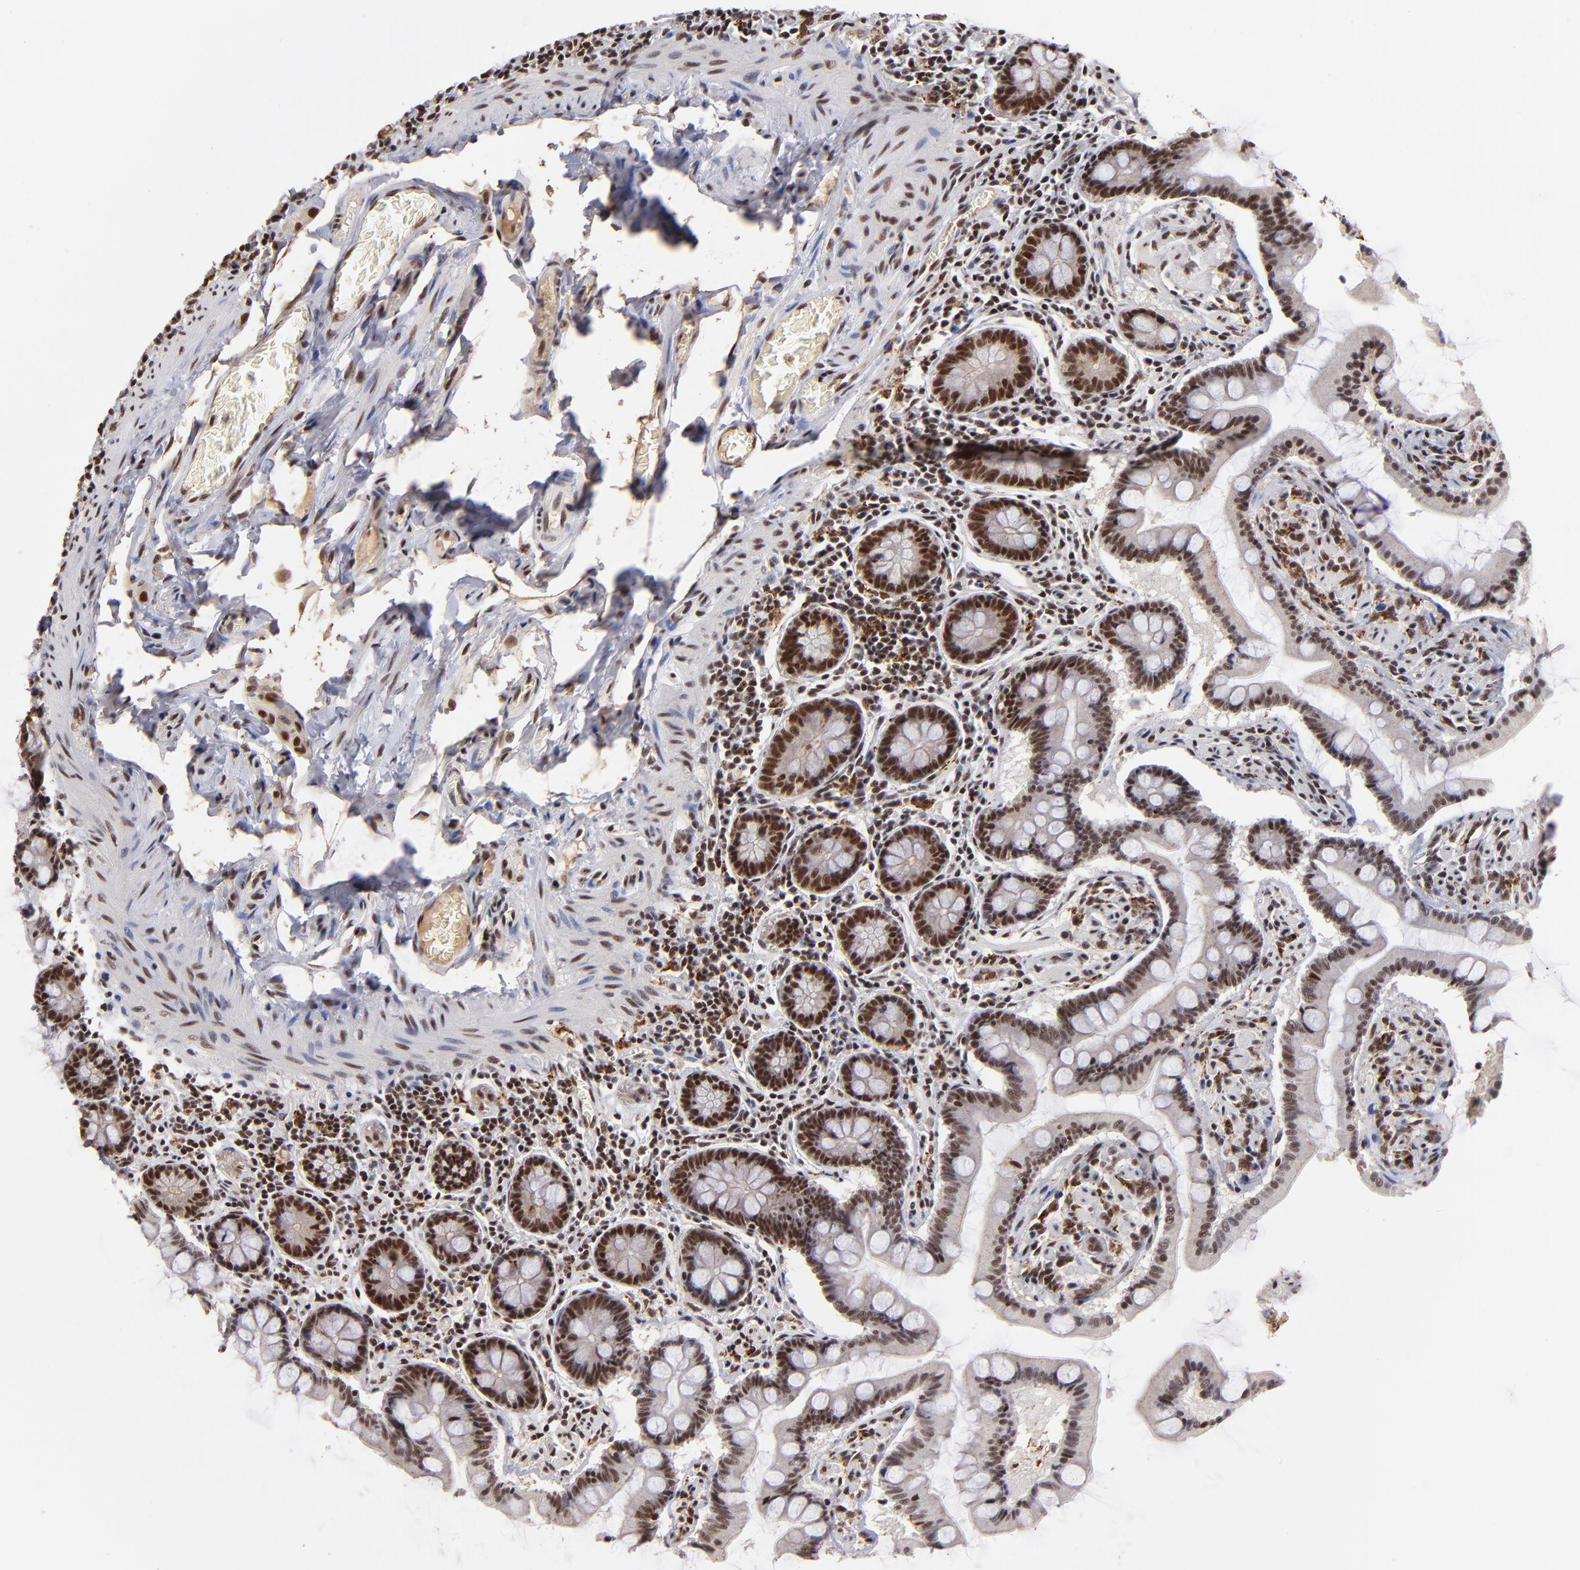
{"staining": {"intensity": "moderate", "quantity": ">75%", "location": "nuclear"}, "tissue": "small intestine", "cell_type": "Glandular cells", "image_type": "normal", "snomed": [{"axis": "morphology", "description": "Normal tissue, NOS"}, {"axis": "topography", "description": "Small intestine"}], "caption": "Glandular cells demonstrate medium levels of moderate nuclear expression in about >75% of cells in normal human small intestine. The staining was performed using DAB (3,3'-diaminobenzidine) to visualize the protein expression in brown, while the nuclei were stained in blue with hematoxylin (Magnification: 20x).", "gene": "ZNF146", "patient": {"sex": "male", "age": 41}}